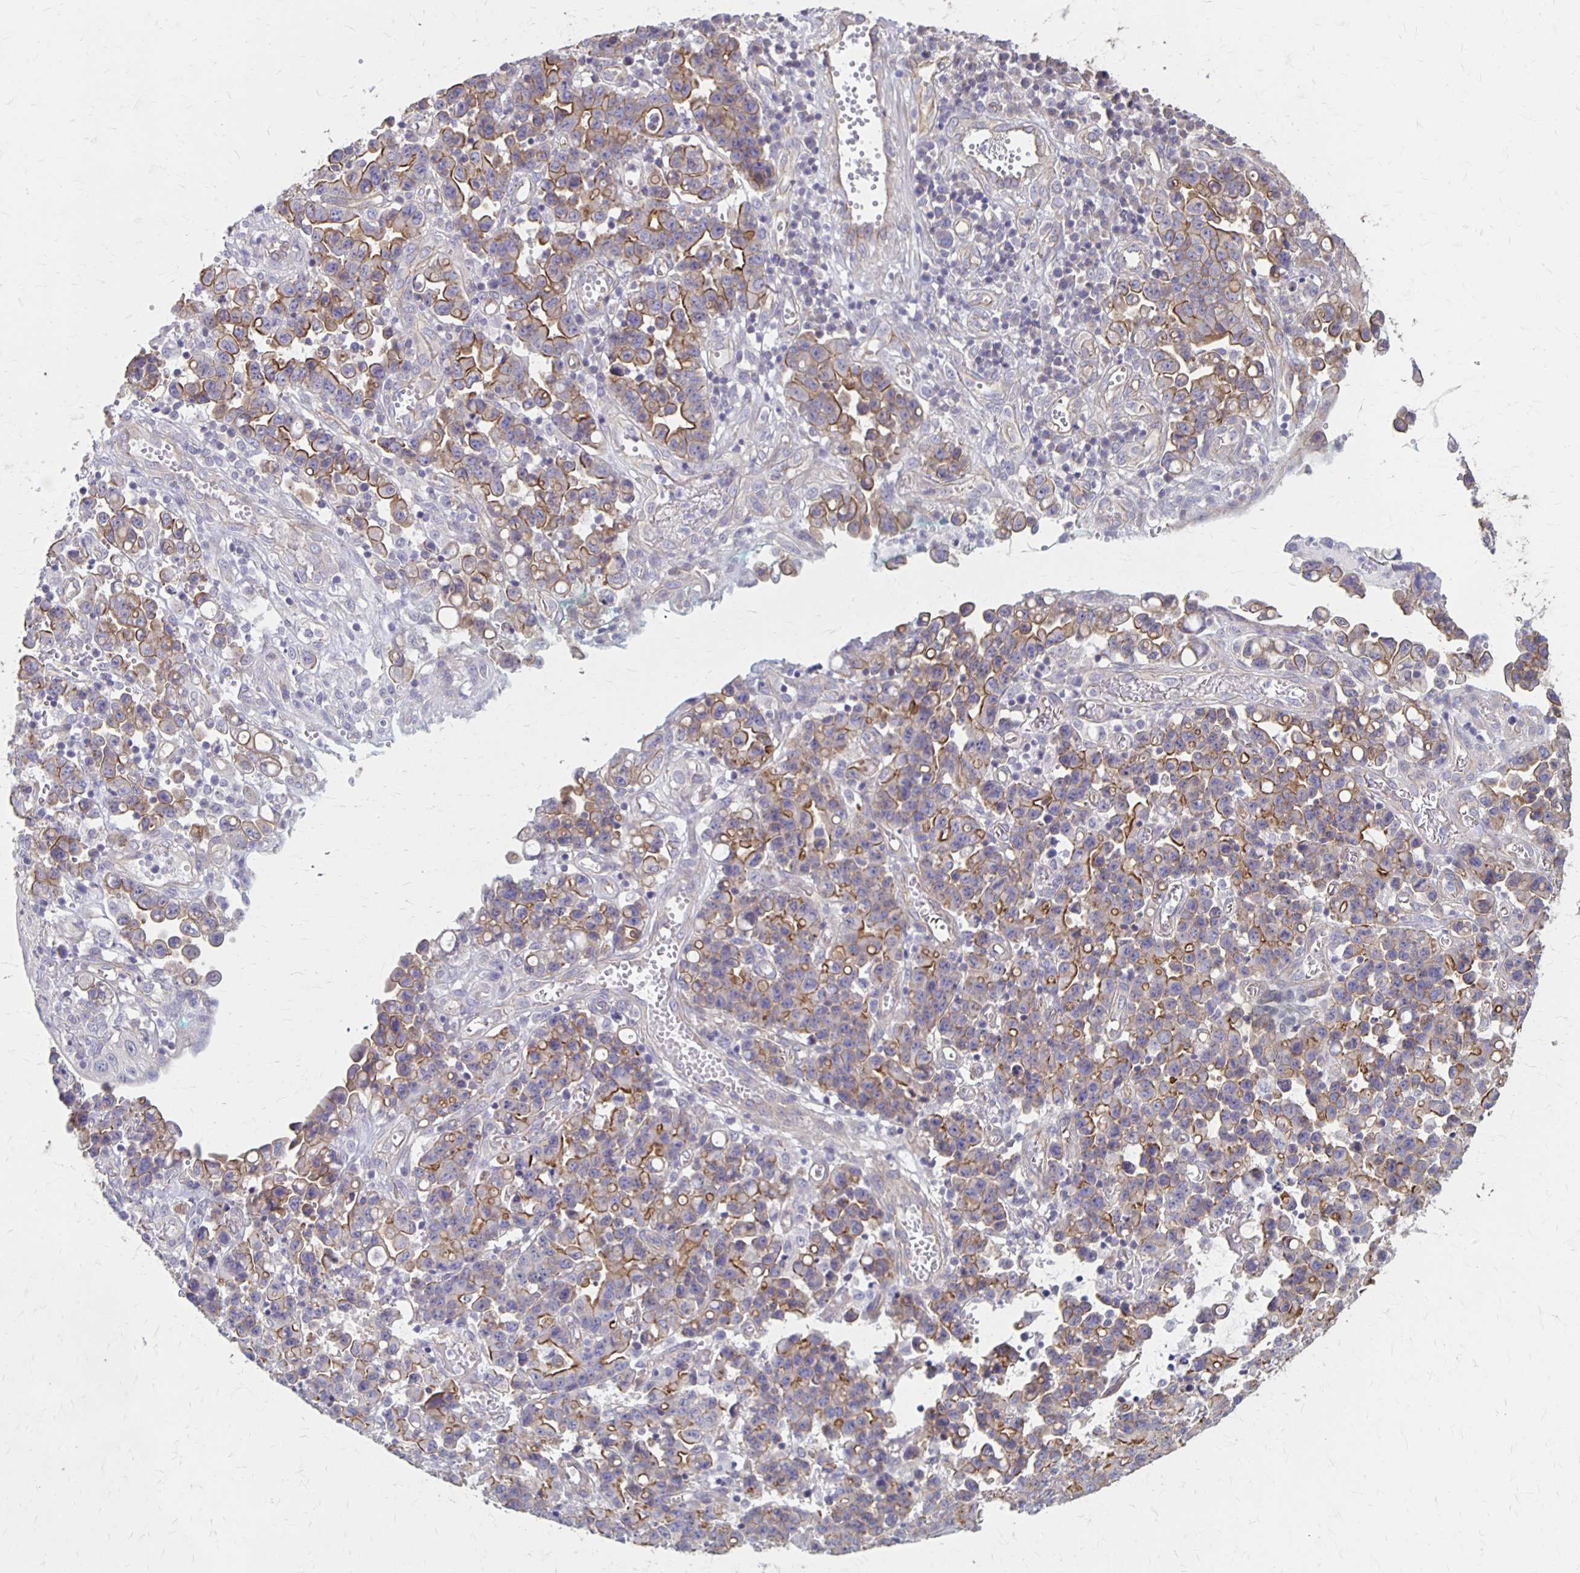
{"staining": {"intensity": "moderate", "quantity": "25%-75%", "location": "cytoplasmic/membranous"}, "tissue": "stomach cancer", "cell_type": "Tumor cells", "image_type": "cancer", "snomed": [{"axis": "morphology", "description": "Adenocarcinoma, NOS"}, {"axis": "topography", "description": "Stomach, upper"}], "caption": "Tumor cells demonstrate medium levels of moderate cytoplasmic/membranous expression in about 25%-75% of cells in stomach cancer (adenocarcinoma).", "gene": "PPP1R3E", "patient": {"sex": "male", "age": 69}}